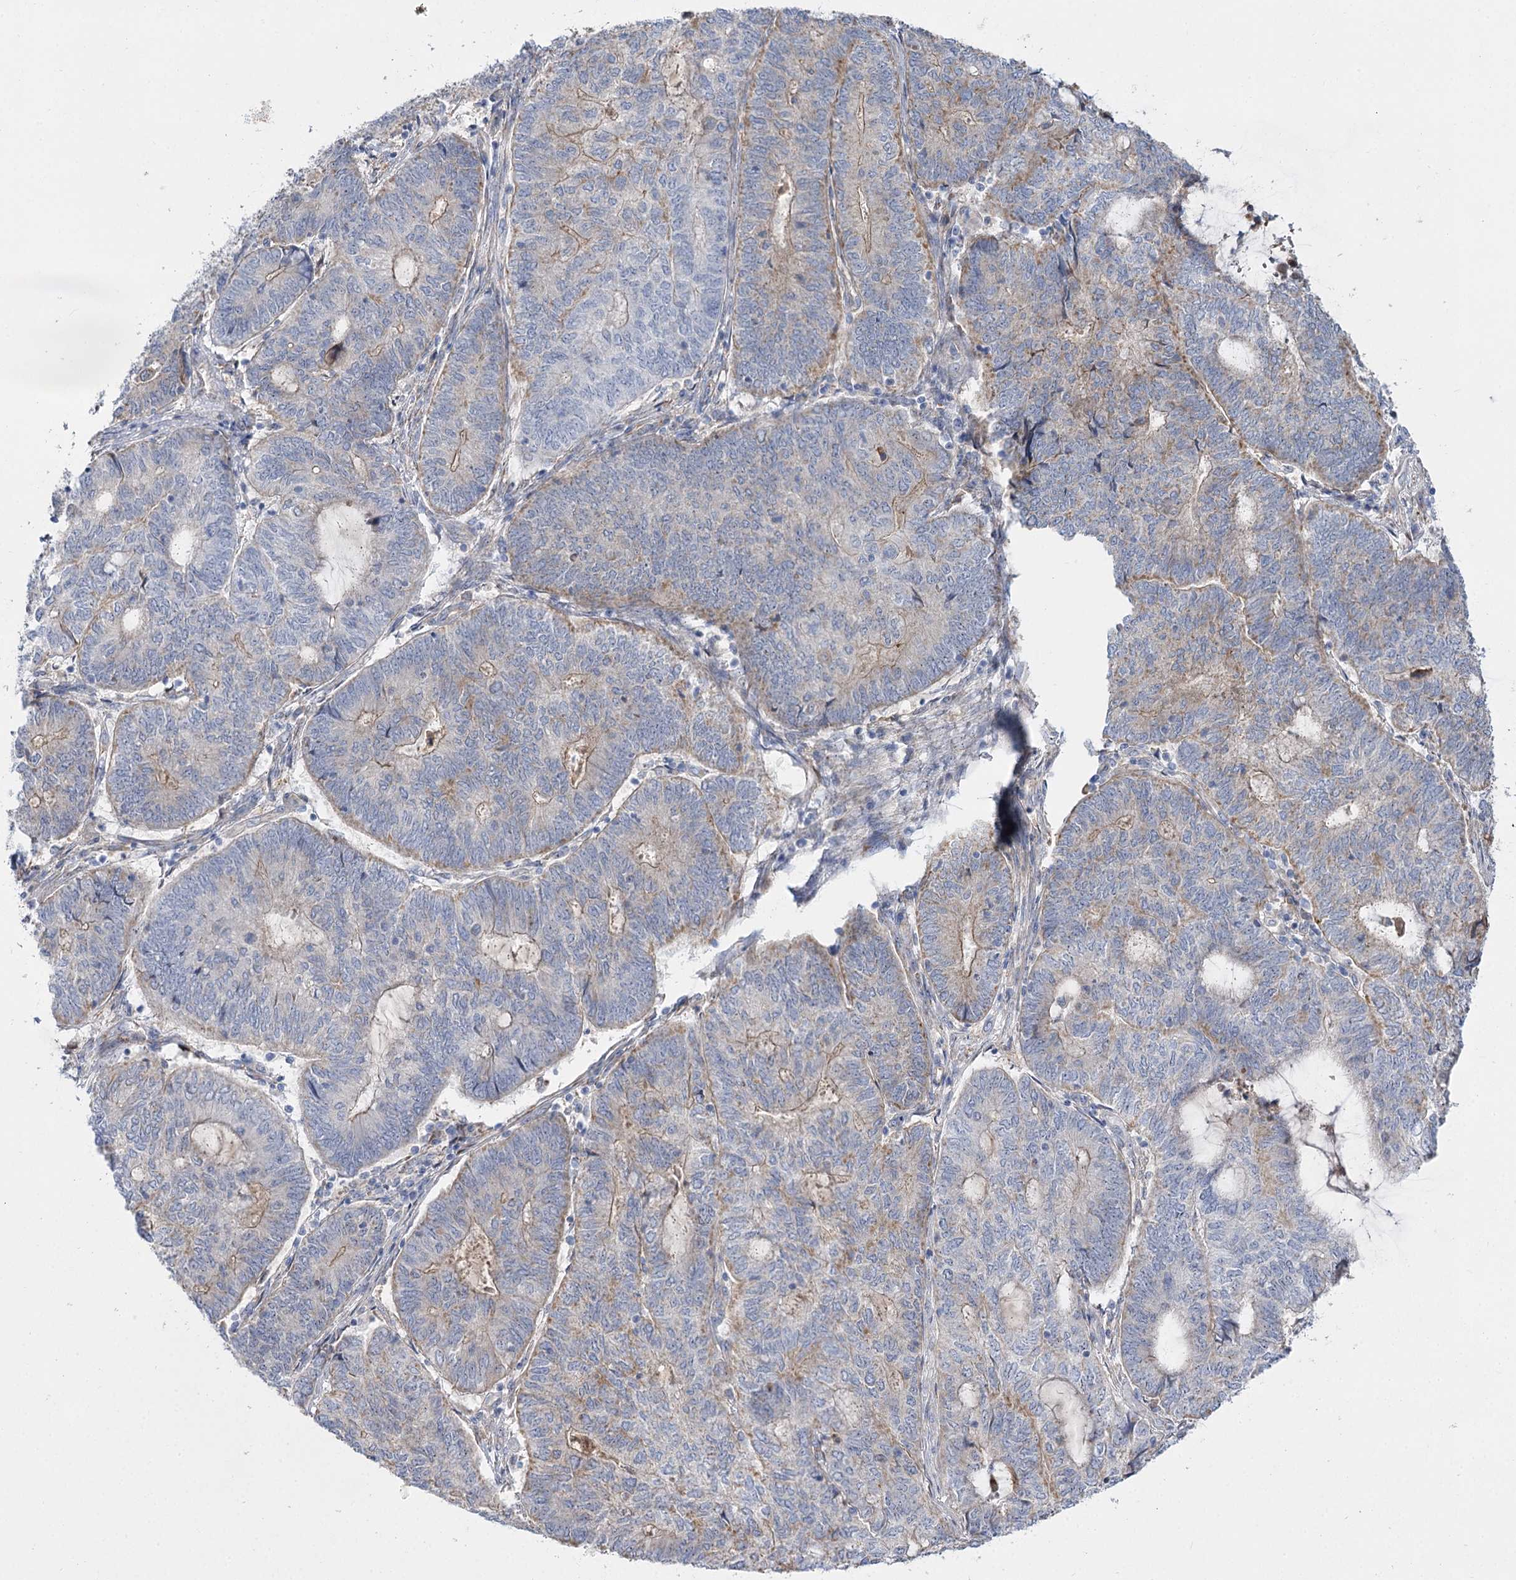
{"staining": {"intensity": "moderate", "quantity": "25%-75%", "location": "cytoplasmic/membranous"}, "tissue": "endometrial cancer", "cell_type": "Tumor cells", "image_type": "cancer", "snomed": [{"axis": "morphology", "description": "Adenocarcinoma, NOS"}, {"axis": "topography", "description": "Uterus"}, {"axis": "topography", "description": "Endometrium"}], "caption": "Protein analysis of adenocarcinoma (endometrial) tissue demonstrates moderate cytoplasmic/membranous positivity in approximately 25%-75% of tumor cells.", "gene": "SUOX", "patient": {"sex": "female", "age": 70}}